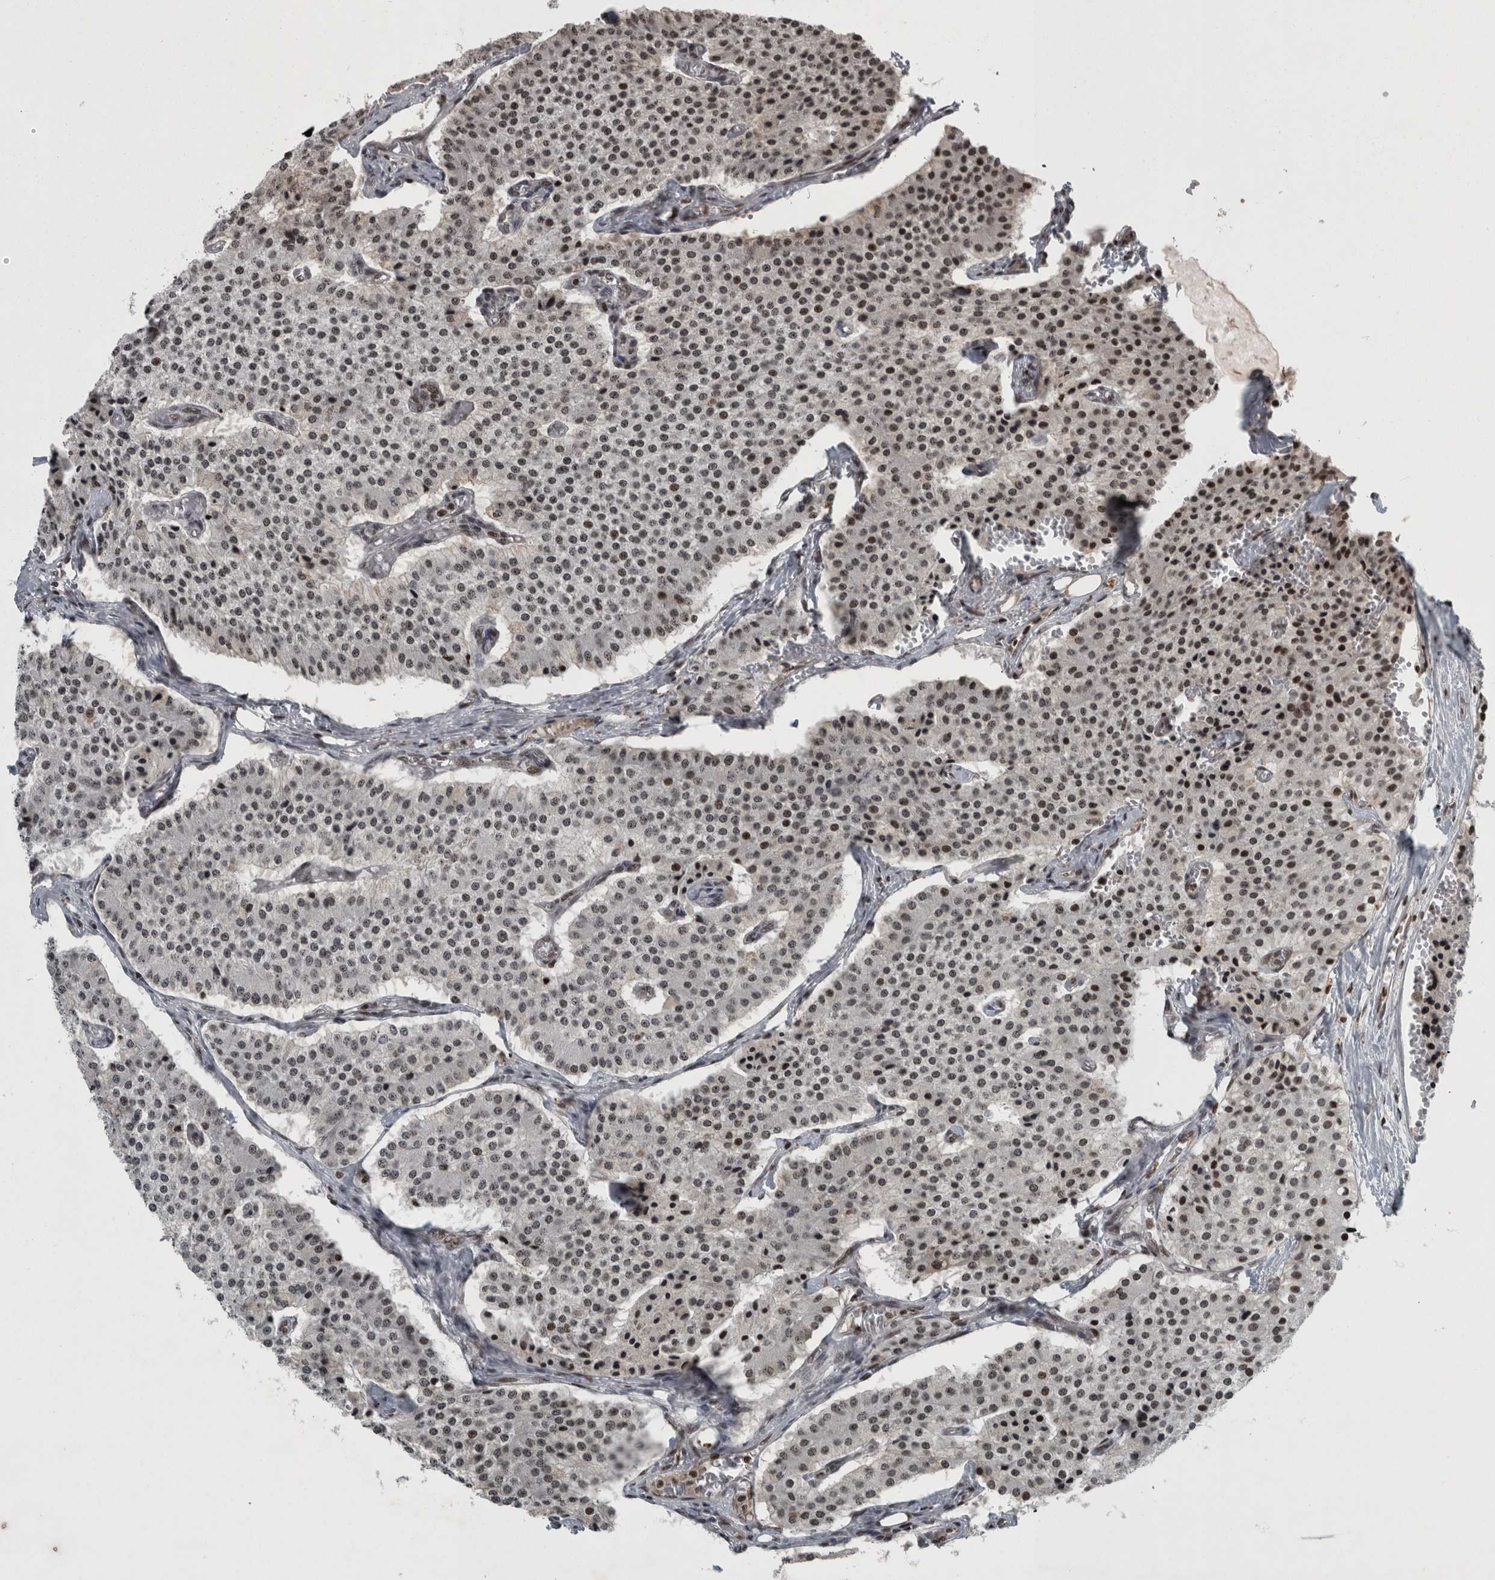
{"staining": {"intensity": "moderate", "quantity": ">75%", "location": "nuclear"}, "tissue": "carcinoid", "cell_type": "Tumor cells", "image_type": "cancer", "snomed": [{"axis": "morphology", "description": "Carcinoid, malignant, NOS"}, {"axis": "topography", "description": "Colon"}], "caption": "Carcinoid stained with a brown dye demonstrates moderate nuclear positive positivity in about >75% of tumor cells.", "gene": "UNC50", "patient": {"sex": "female", "age": 52}}